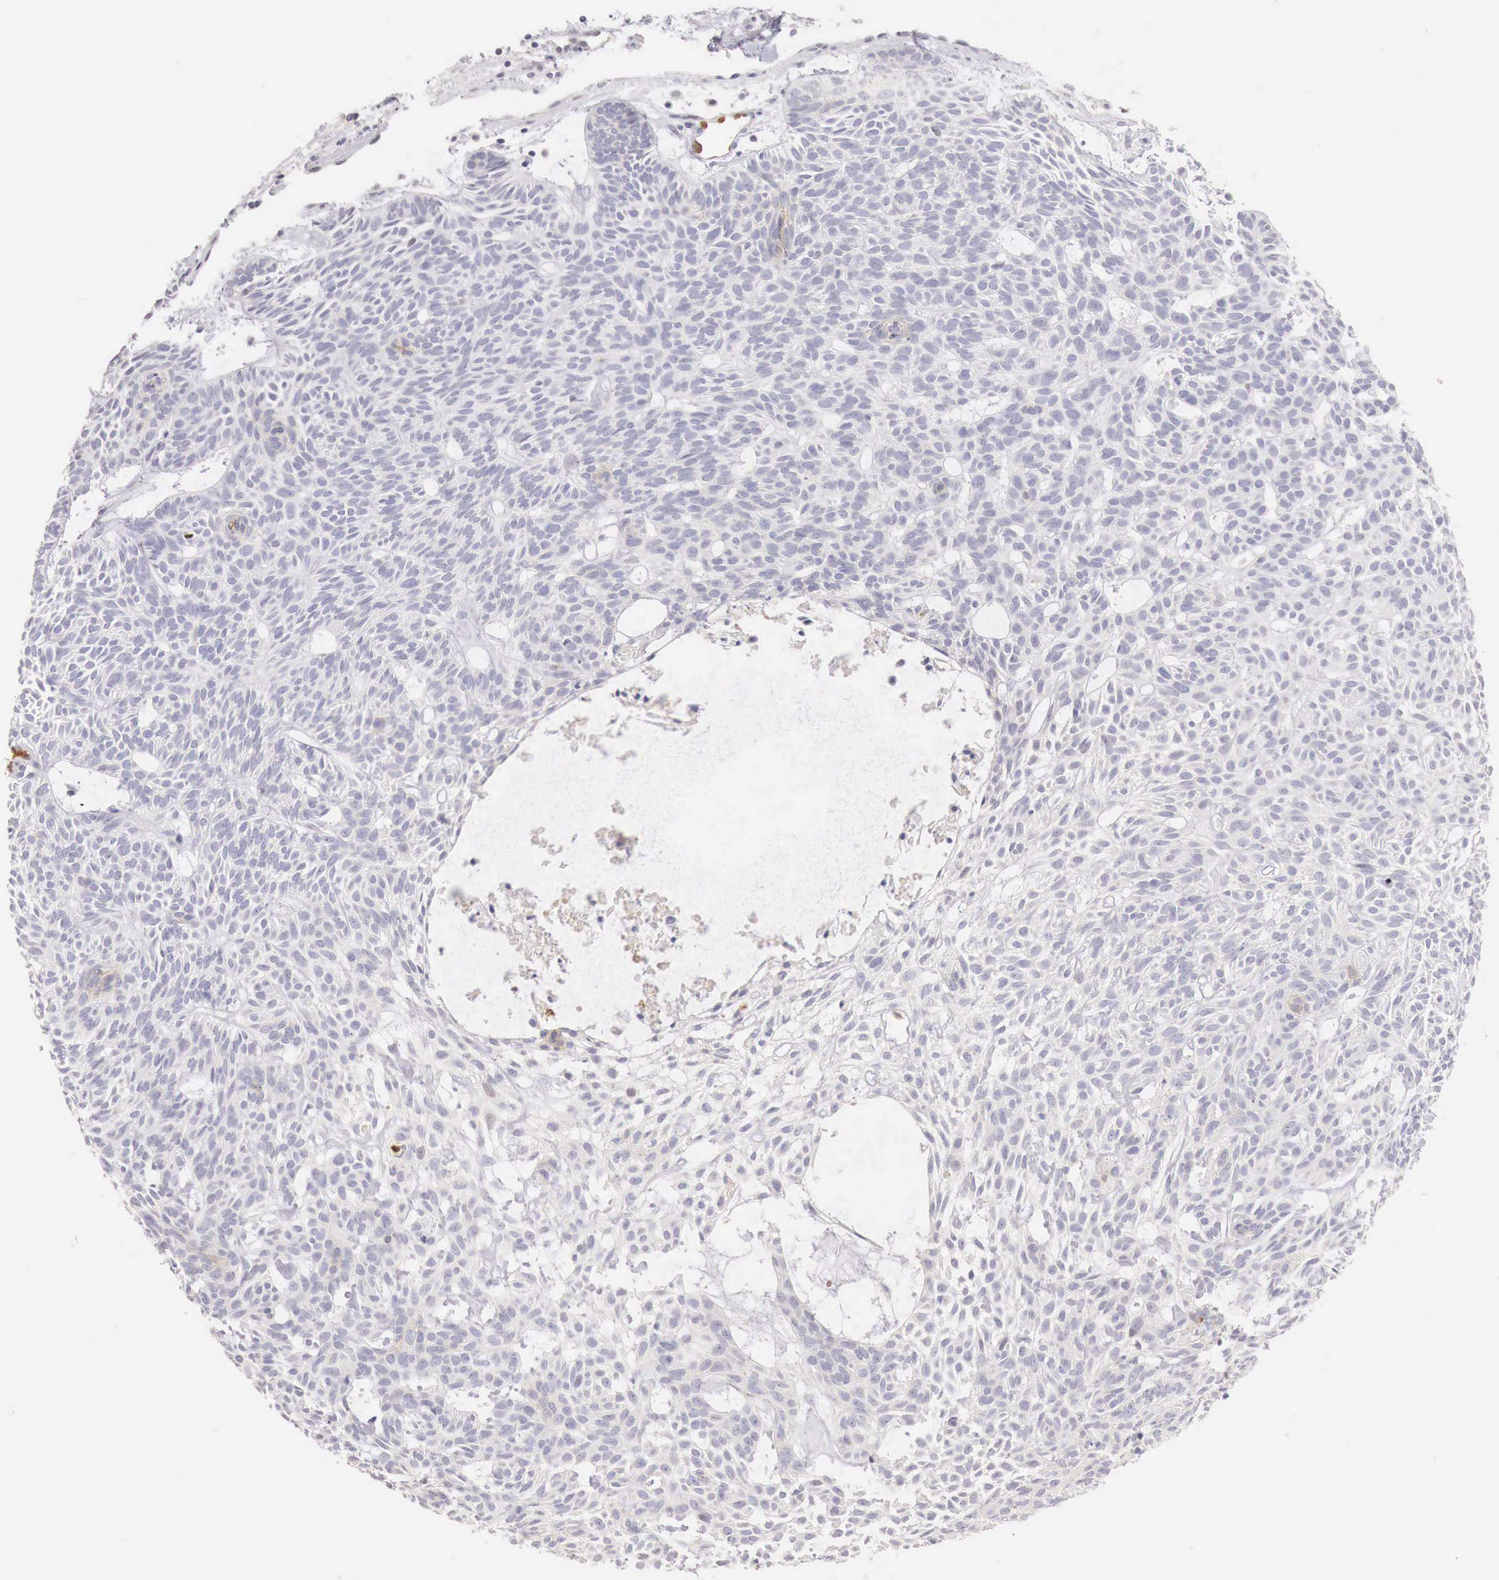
{"staining": {"intensity": "negative", "quantity": "none", "location": "none"}, "tissue": "skin cancer", "cell_type": "Tumor cells", "image_type": "cancer", "snomed": [{"axis": "morphology", "description": "Basal cell carcinoma"}, {"axis": "topography", "description": "Skin"}], "caption": "Skin cancer (basal cell carcinoma) was stained to show a protein in brown. There is no significant expression in tumor cells.", "gene": "ITIH6", "patient": {"sex": "male", "age": 75}}